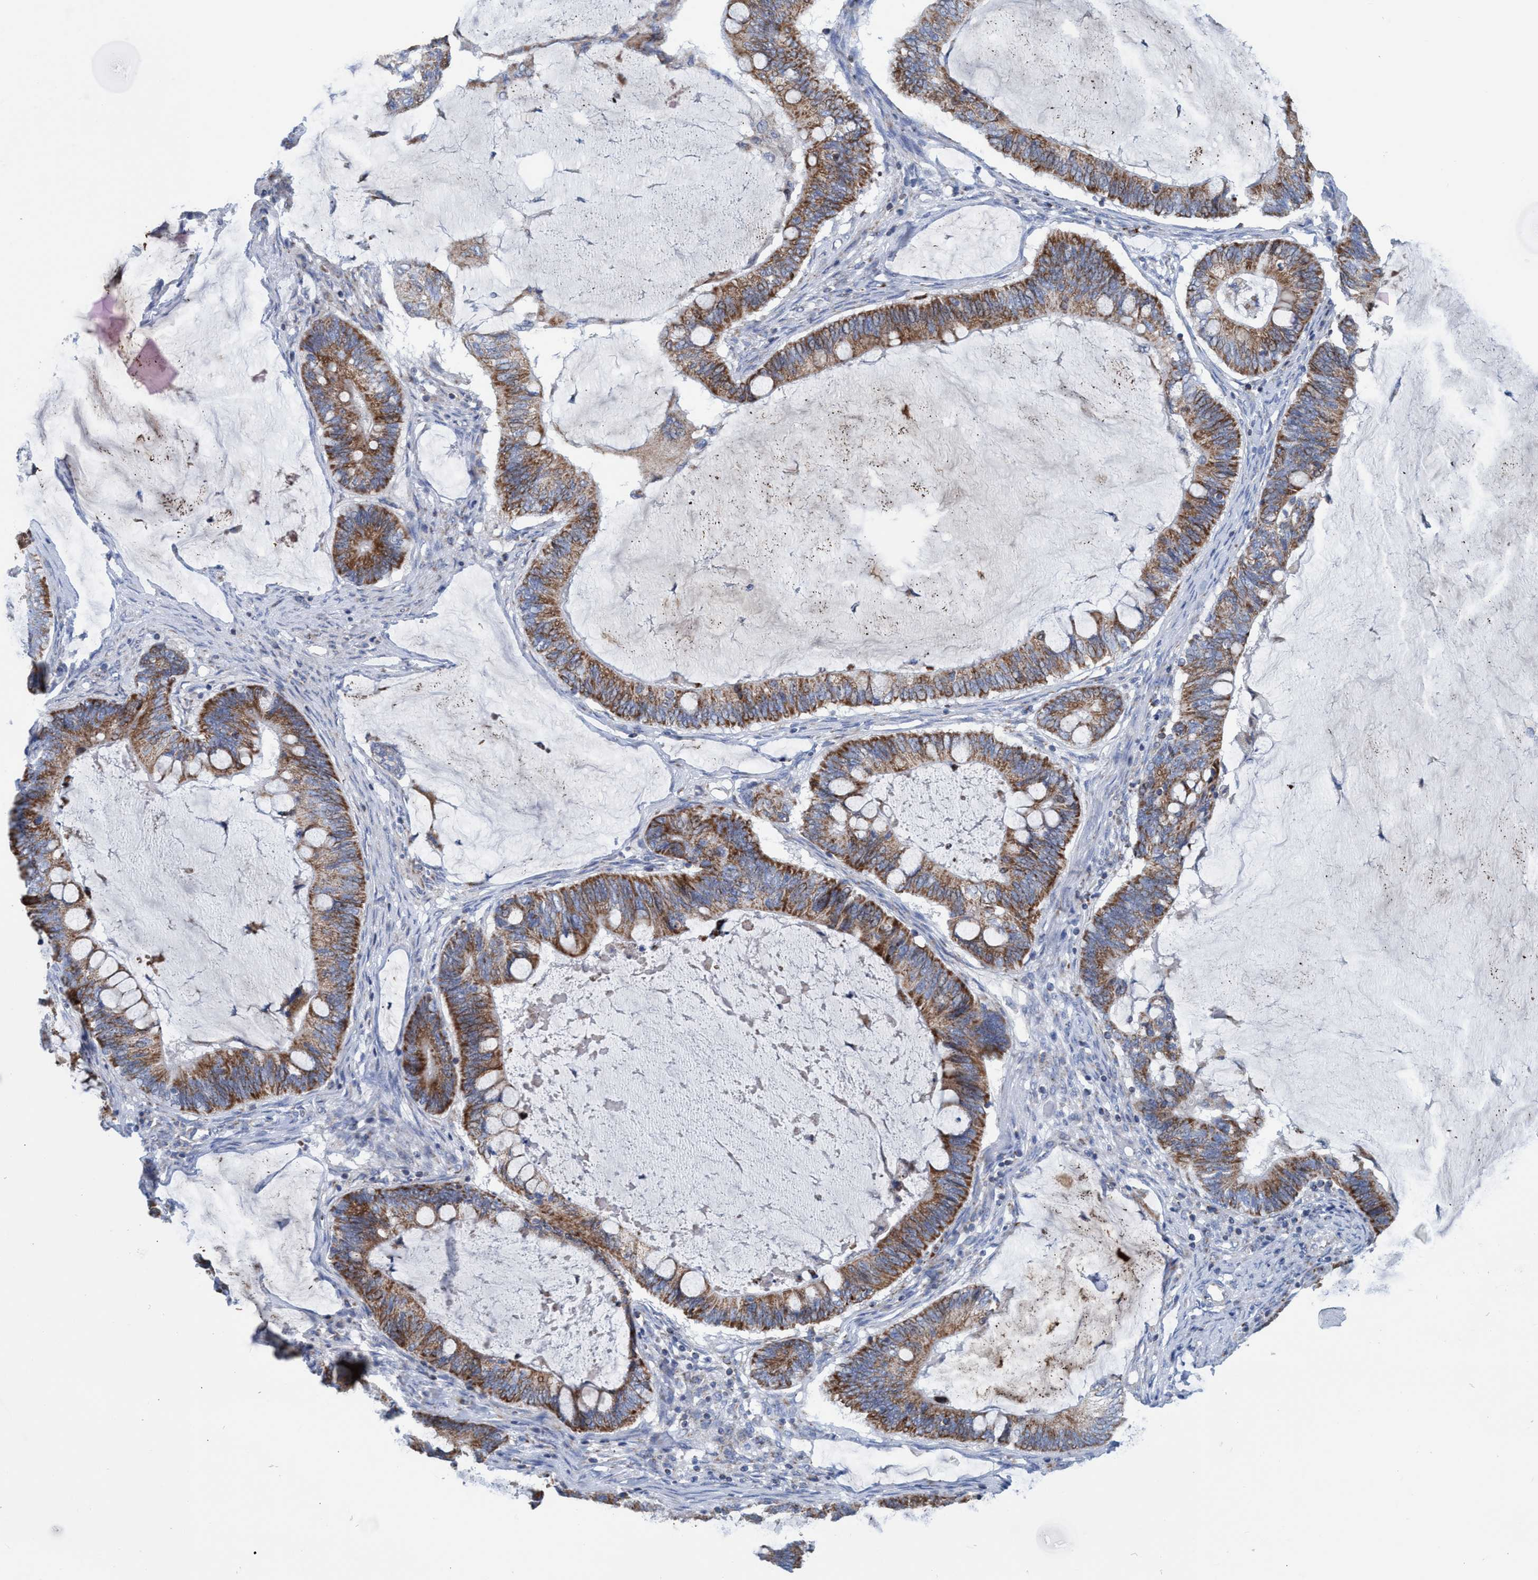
{"staining": {"intensity": "moderate", "quantity": ">75%", "location": "cytoplasmic/membranous"}, "tissue": "ovarian cancer", "cell_type": "Tumor cells", "image_type": "cancer", "snomed": [{"axis": "morphology", "description": "Cystadenocarcinoma, mucinous, NOS"}, {"axis": "topography", "description": "Ovary"}], "caption": "Immunohistochemistry (IHC) of ovarian cancer (mucinous cystadenocarcinoma) exhibits medium levels of moderate cytoplasmic/membranous expression in about >75% of tumor cells. The staining was performed using DAB (3,3'-diaminobenzidine) to visualize the protein expression in brown, while the nuclei were stained in blue with hematoxylin (Magnification: 20x).", "gene": "GGA3", "patient": {"sex": "female", "age": 61}}